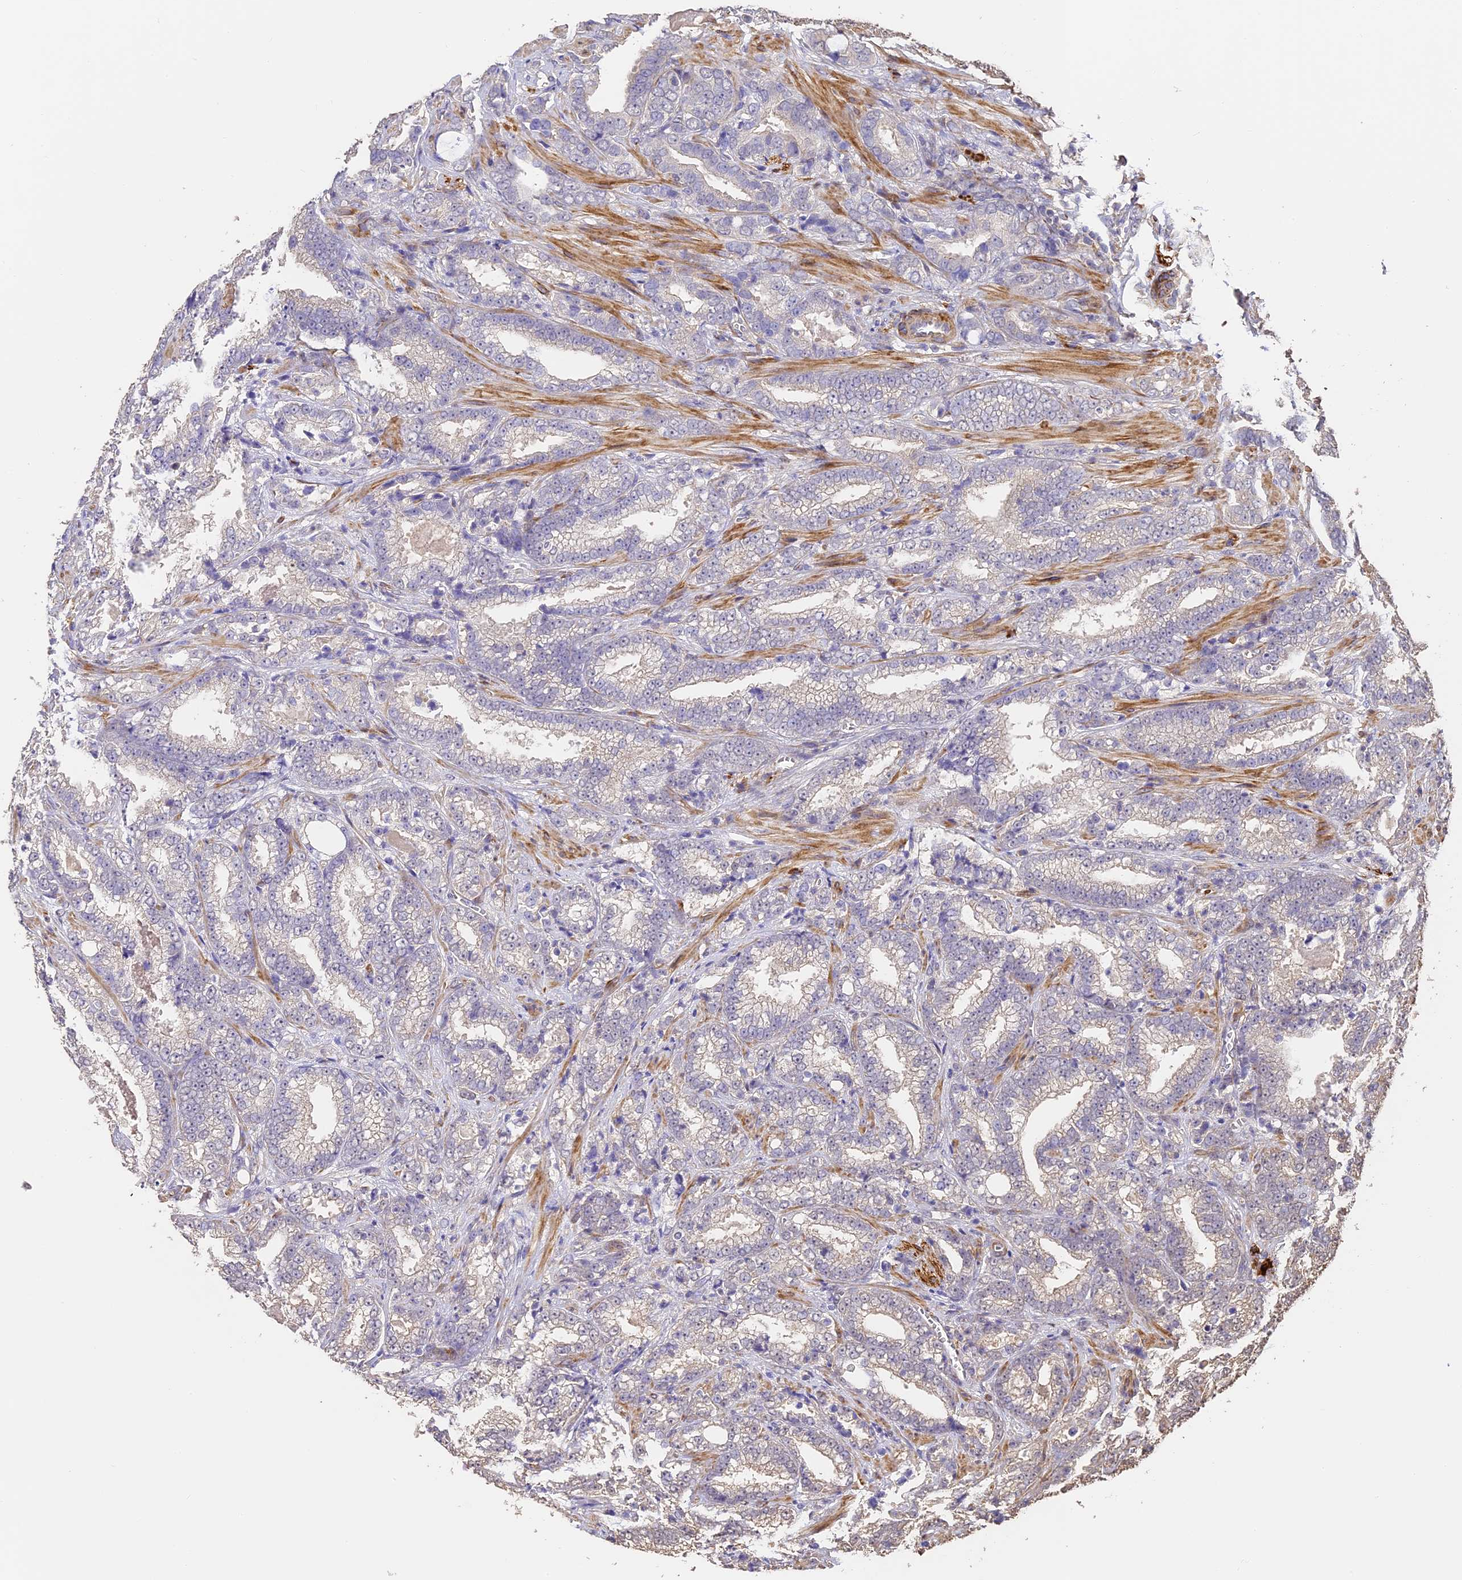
{"staining": {"intensity": "negative", "quantity": "none", "location": "none"}, "tissue": "prostate cancer", "cell_type": "Tumor cells", "image_type": "cancer", "snomed": [{"axis": "morphology", "description": "Adenocarcinoma, High grade"}, {"axis": "topography", "description": "Prostate and seminal vesicle, NOS"}], "caption": "Tumor cells show no significant staining in prostate high-grade adenocarcinoma.", "gene": "SLC11A1", "patient": {"sex": "male", "age": 67}}